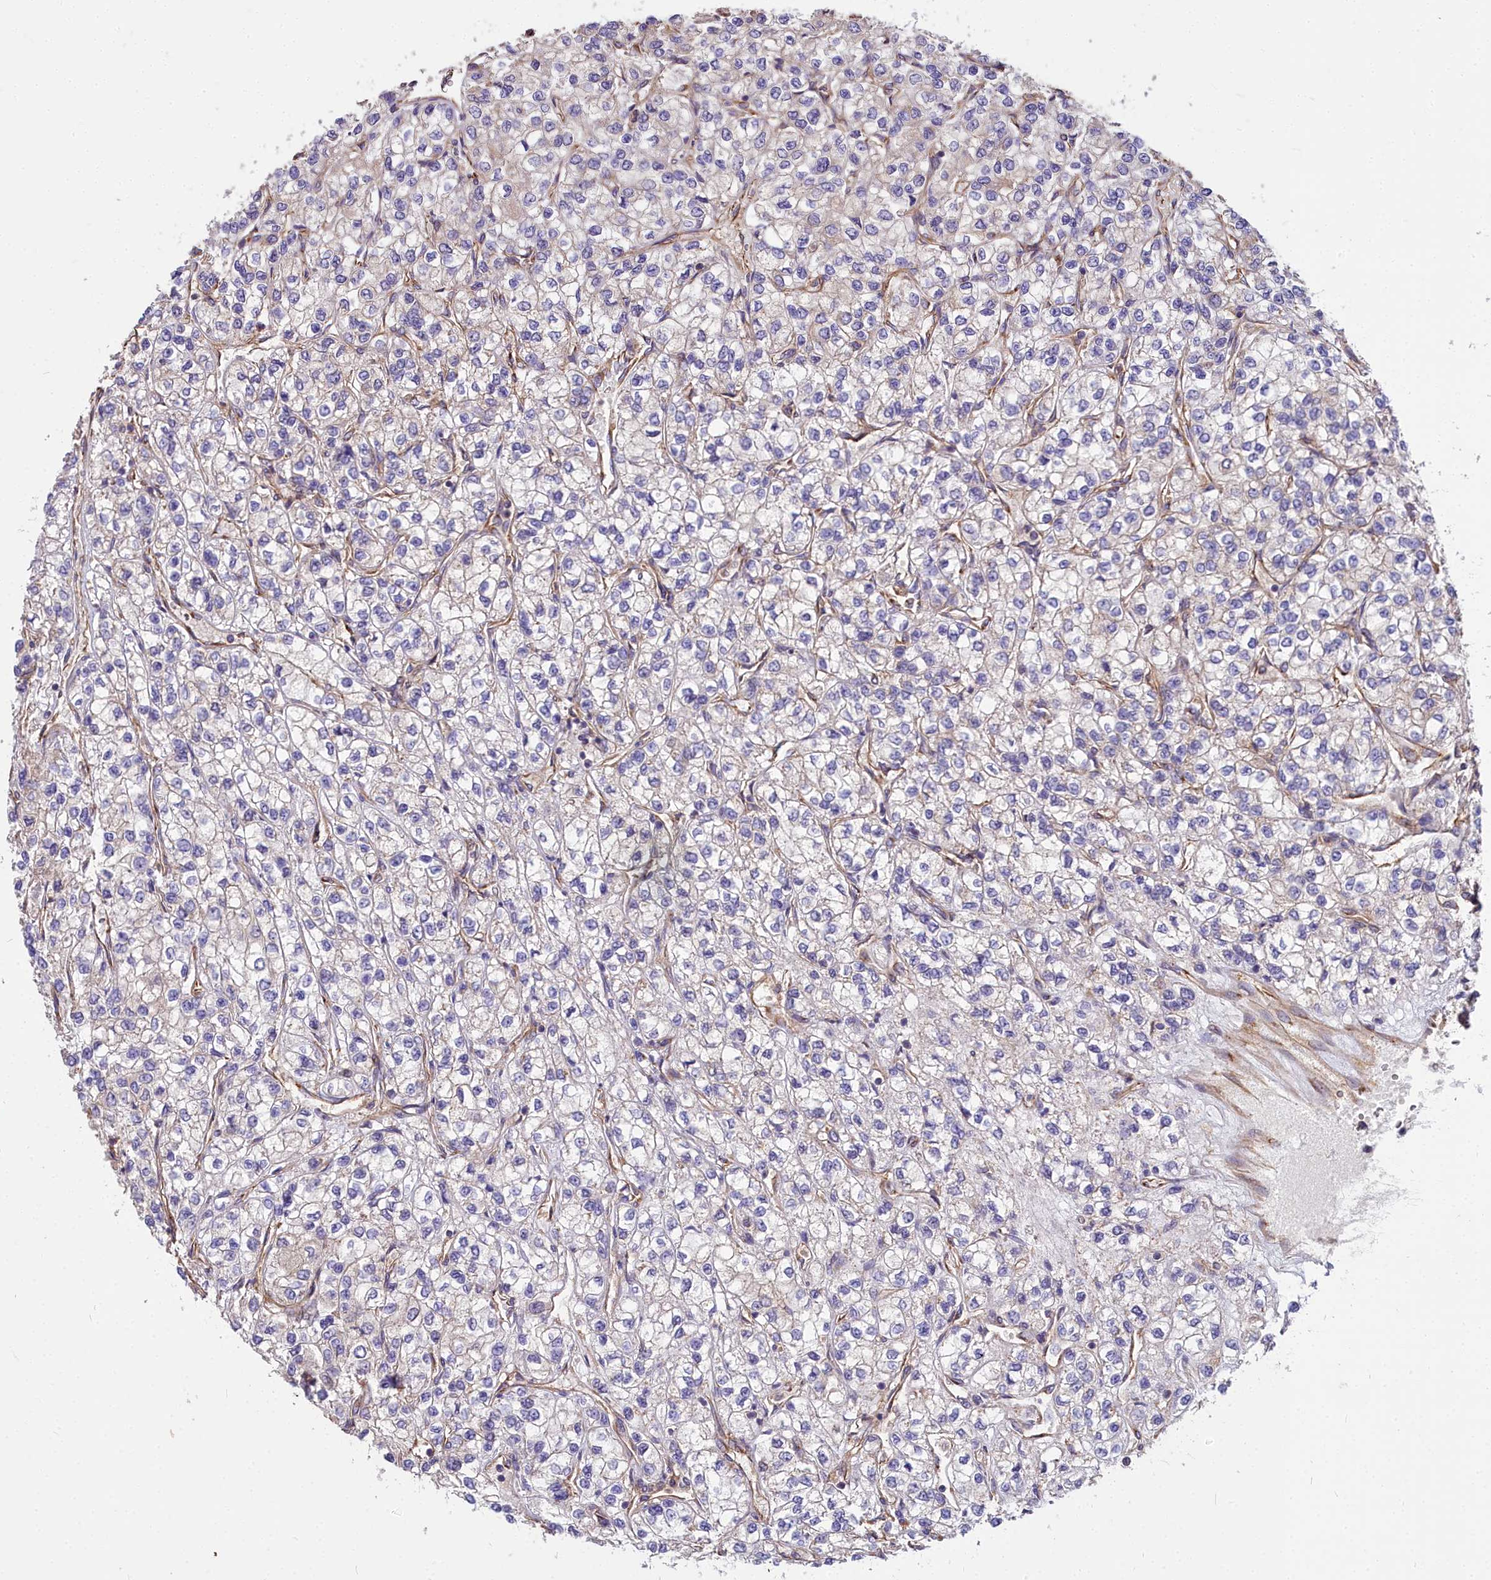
{"staining": {"intensity": "negative", "quantity": "none", "location": "none"}, "tissue": "renal cancer", "cell_type": "Tumor cells", "image_type": "cancer", "snomed": [{"axis": "morphology", "description": "Adenocarcinoma, NOS"}, {"axis": "topography", "description": "Kidney"}], "caption": "DAB (3,3'-diaminobenzidine) immunohistochemical staining of renal adenocarcinoma displays no significant staining in tumor cells.", "gene": "DCTN3", "patient": {"sex": "male", "age": 80}}